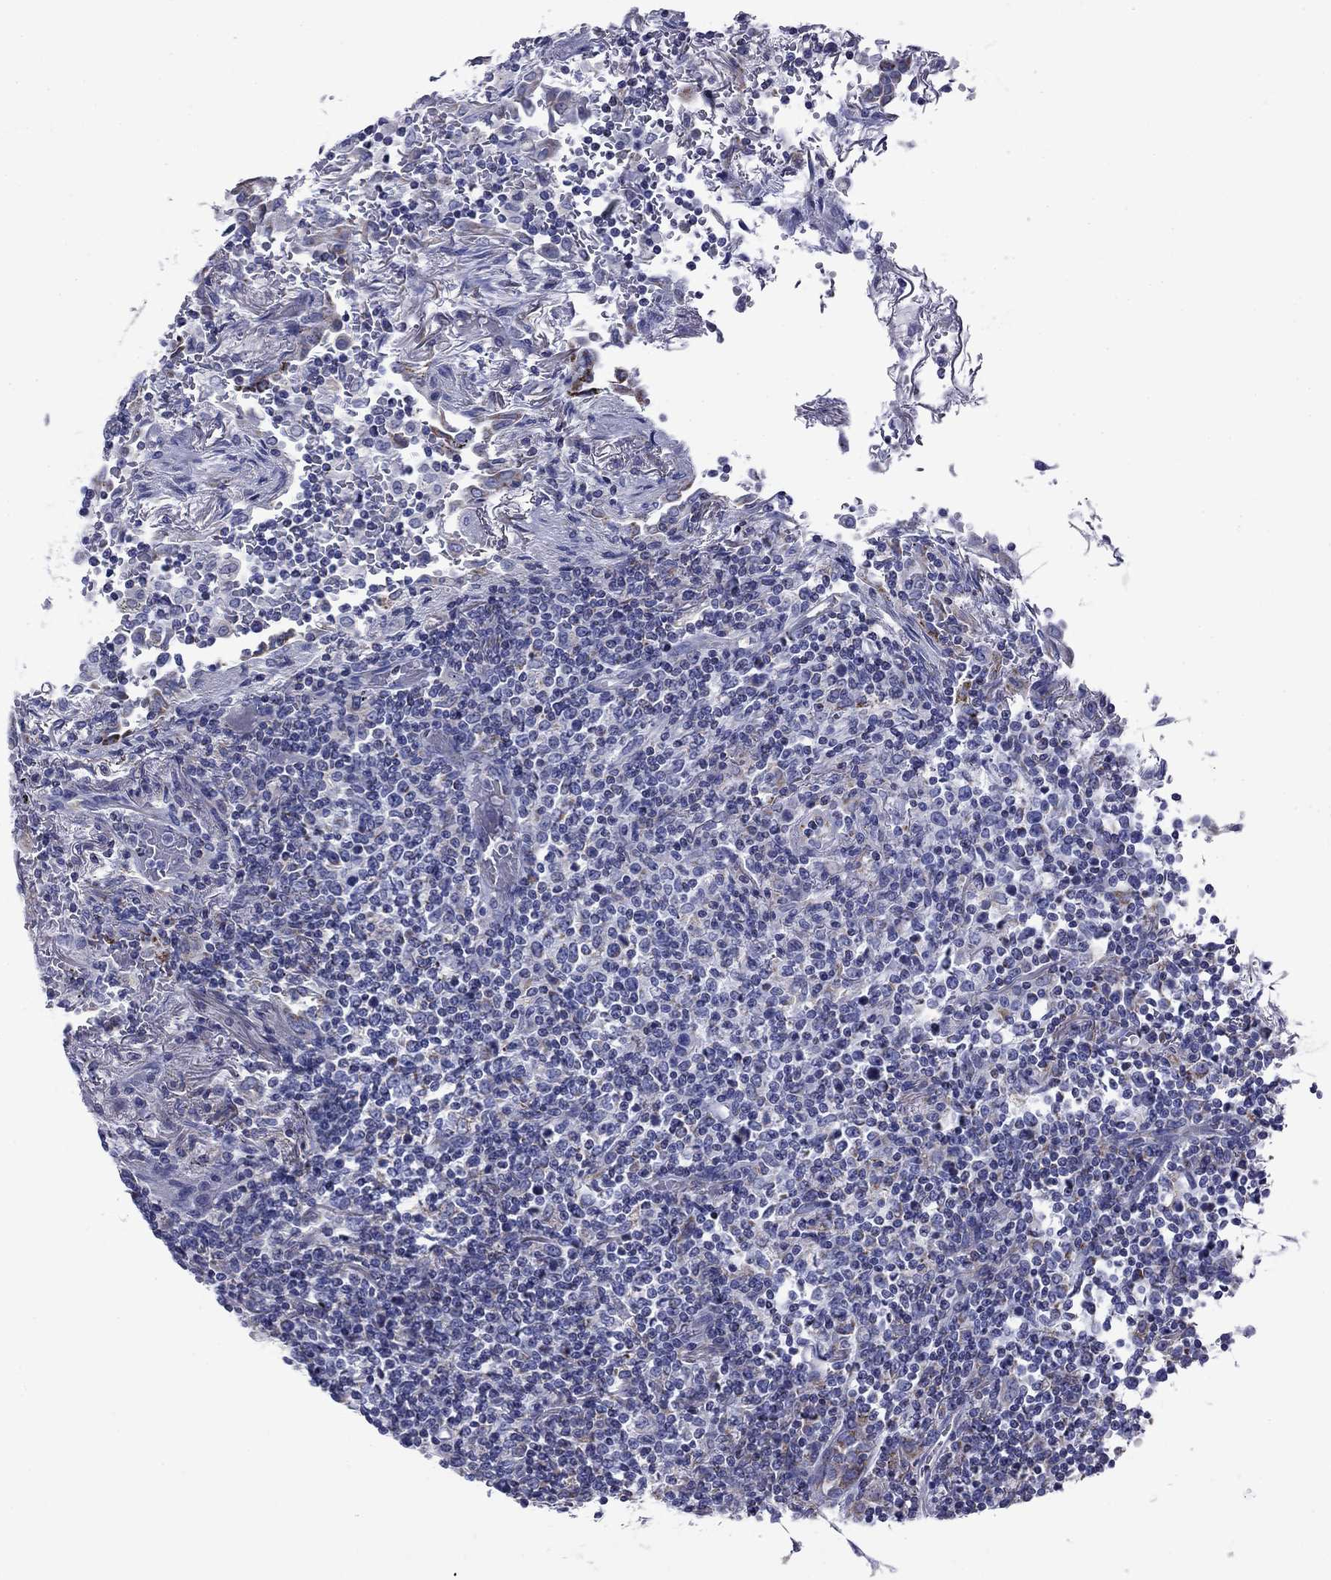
{"staining": {"intensity": "negative", "quantity": "none", "location": "none"}, "tissue": "lymphoma", "cell_type": "Tumor cells", "image_type": "cancer", "snomed": [{"axis": "morphology", "description": "Malignant lymphoma, non-Hodgkin's type, High grade"}, {"axis": "topography", "description": "Lung"}], "caption": "A high-resolution photomicrograph shows immunohistochemistry staining of lymphoma, which exhibits no significant expression in tumor cells. (DAB (3,3'-diaminobenzidine) immunohistochemistry visualized using brightfield microscopy, high magnification).", "gene": "ACADSB", "patient": {"sex": "male", "age": 79}}